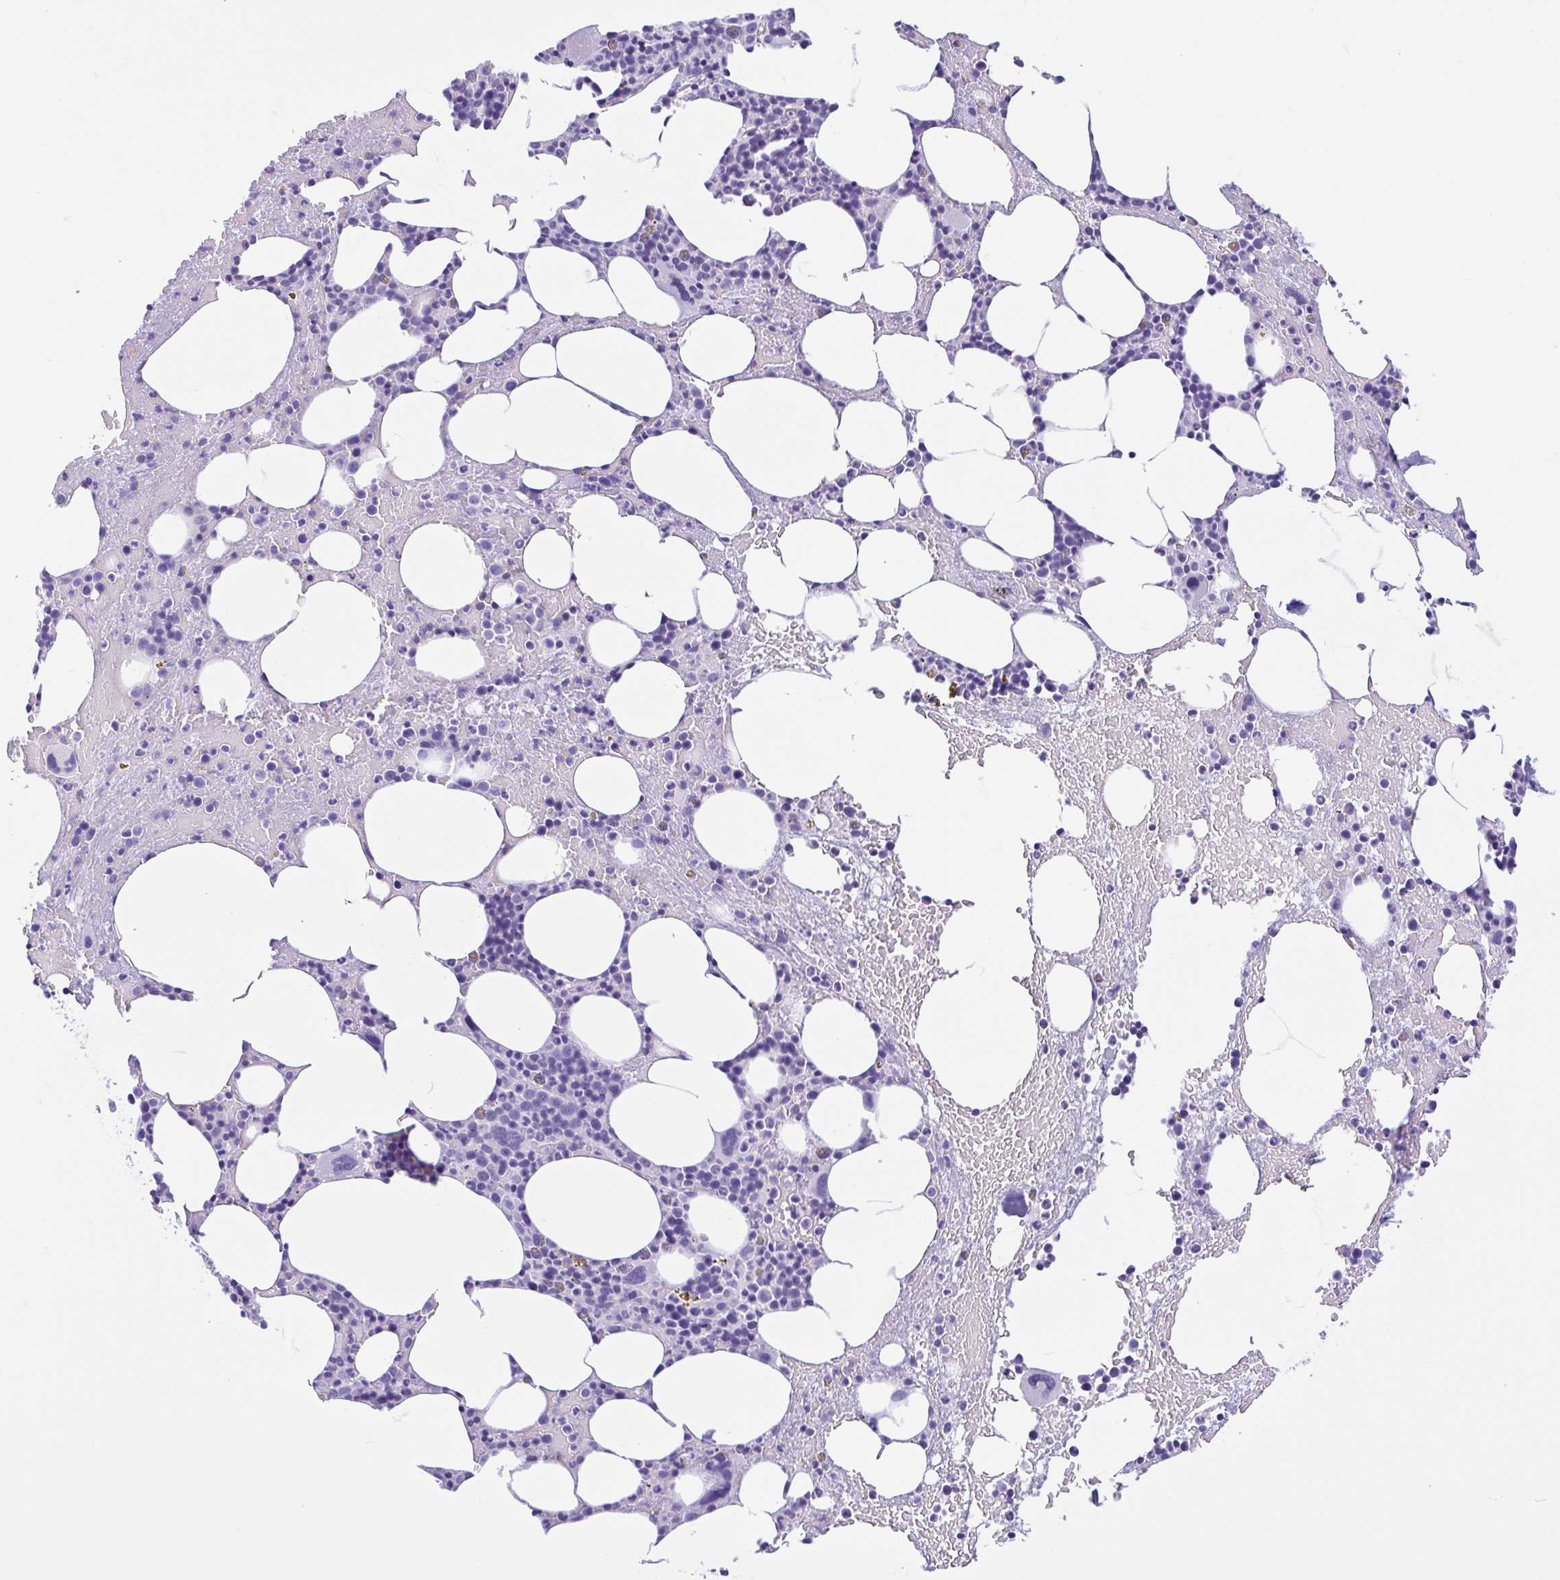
{"staining": {"intensity": "negative", "quantity": "none", "location": "none"}, "tissue": "bone marrow", "cell_type": "Hematopoietic cells", "image_type": "normal", "snomed": [{"axis": "morphology", "description": "Normal tissue, NOS"}, {"axis": "topography", "description": "Bone marrow"}], "caption": "Hematopoietic cells show no significant protein staining in normal bone marrow.", "gene": "ENSG00000274792", "patient": {"sex": "female", "age": 62}}